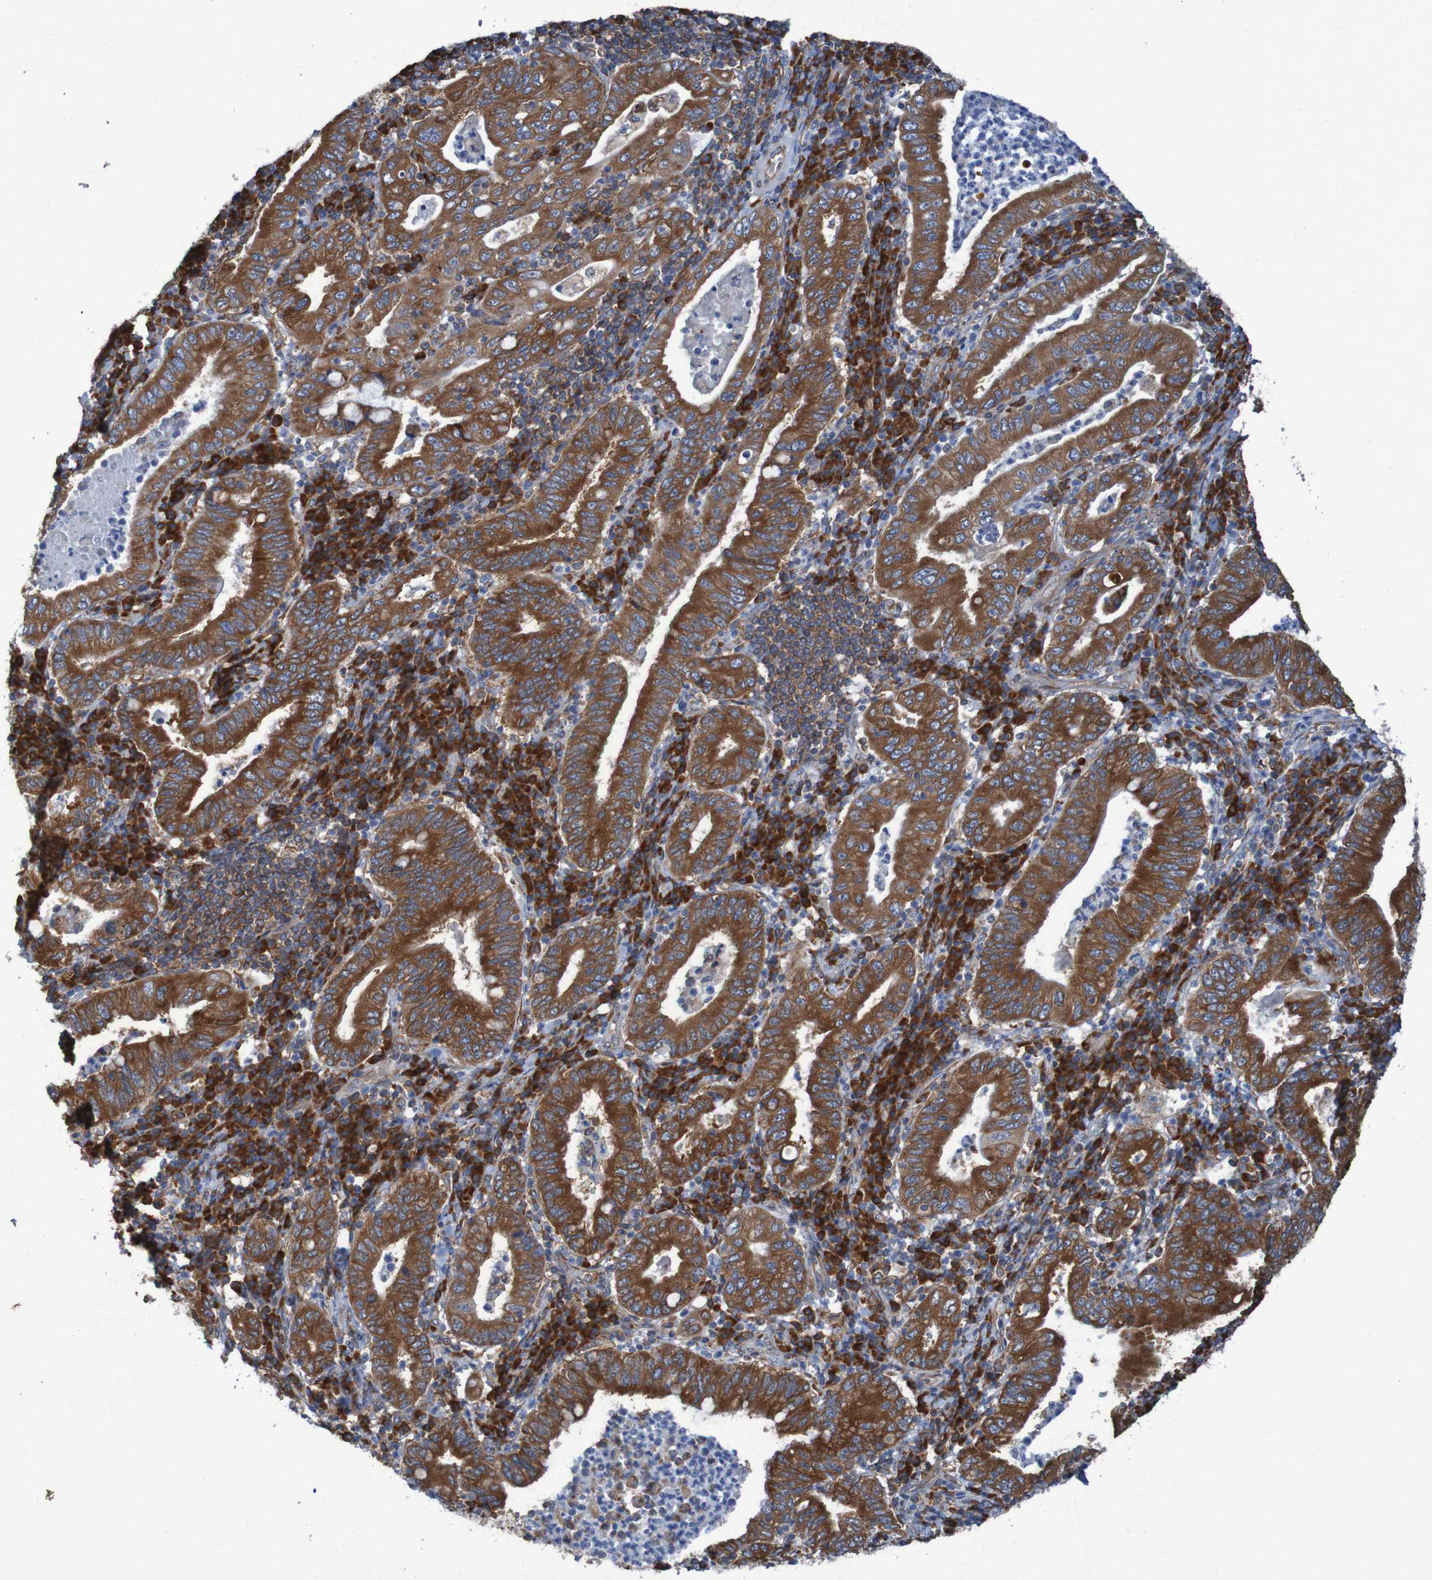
{"staining": {"intensity": "strong", "quantity": ">75%", "location": "cytoplasmic/membranous"}, "tissue": "stomach cancer", "cell_type": "Tumor cells", "image_type": "cancer", "snomed": [{"axis": "morphology", "description": "Normal tissue, NOS"}, {"axis": "morphology", "description": "Adenocarcinoma, NOS"}, {"axis": "topography", "description": "Esophagus"}, {"axis": "topography", "description": "Stomach, upper"}, {"axis": "topography", "description": "Peripheral nerve tissue"}], "caption": "Stomach cancer (adenocarcinoma) stained with immunohistochemistry demonstrates strong cytoplasmic/membranous expression in approximately >75% of tumor cells. (brown staining indicates protein expression, while blue staining denotes nuclei).", "gene": "RPL10", "patient": {"sex": "male", "age": 62}}